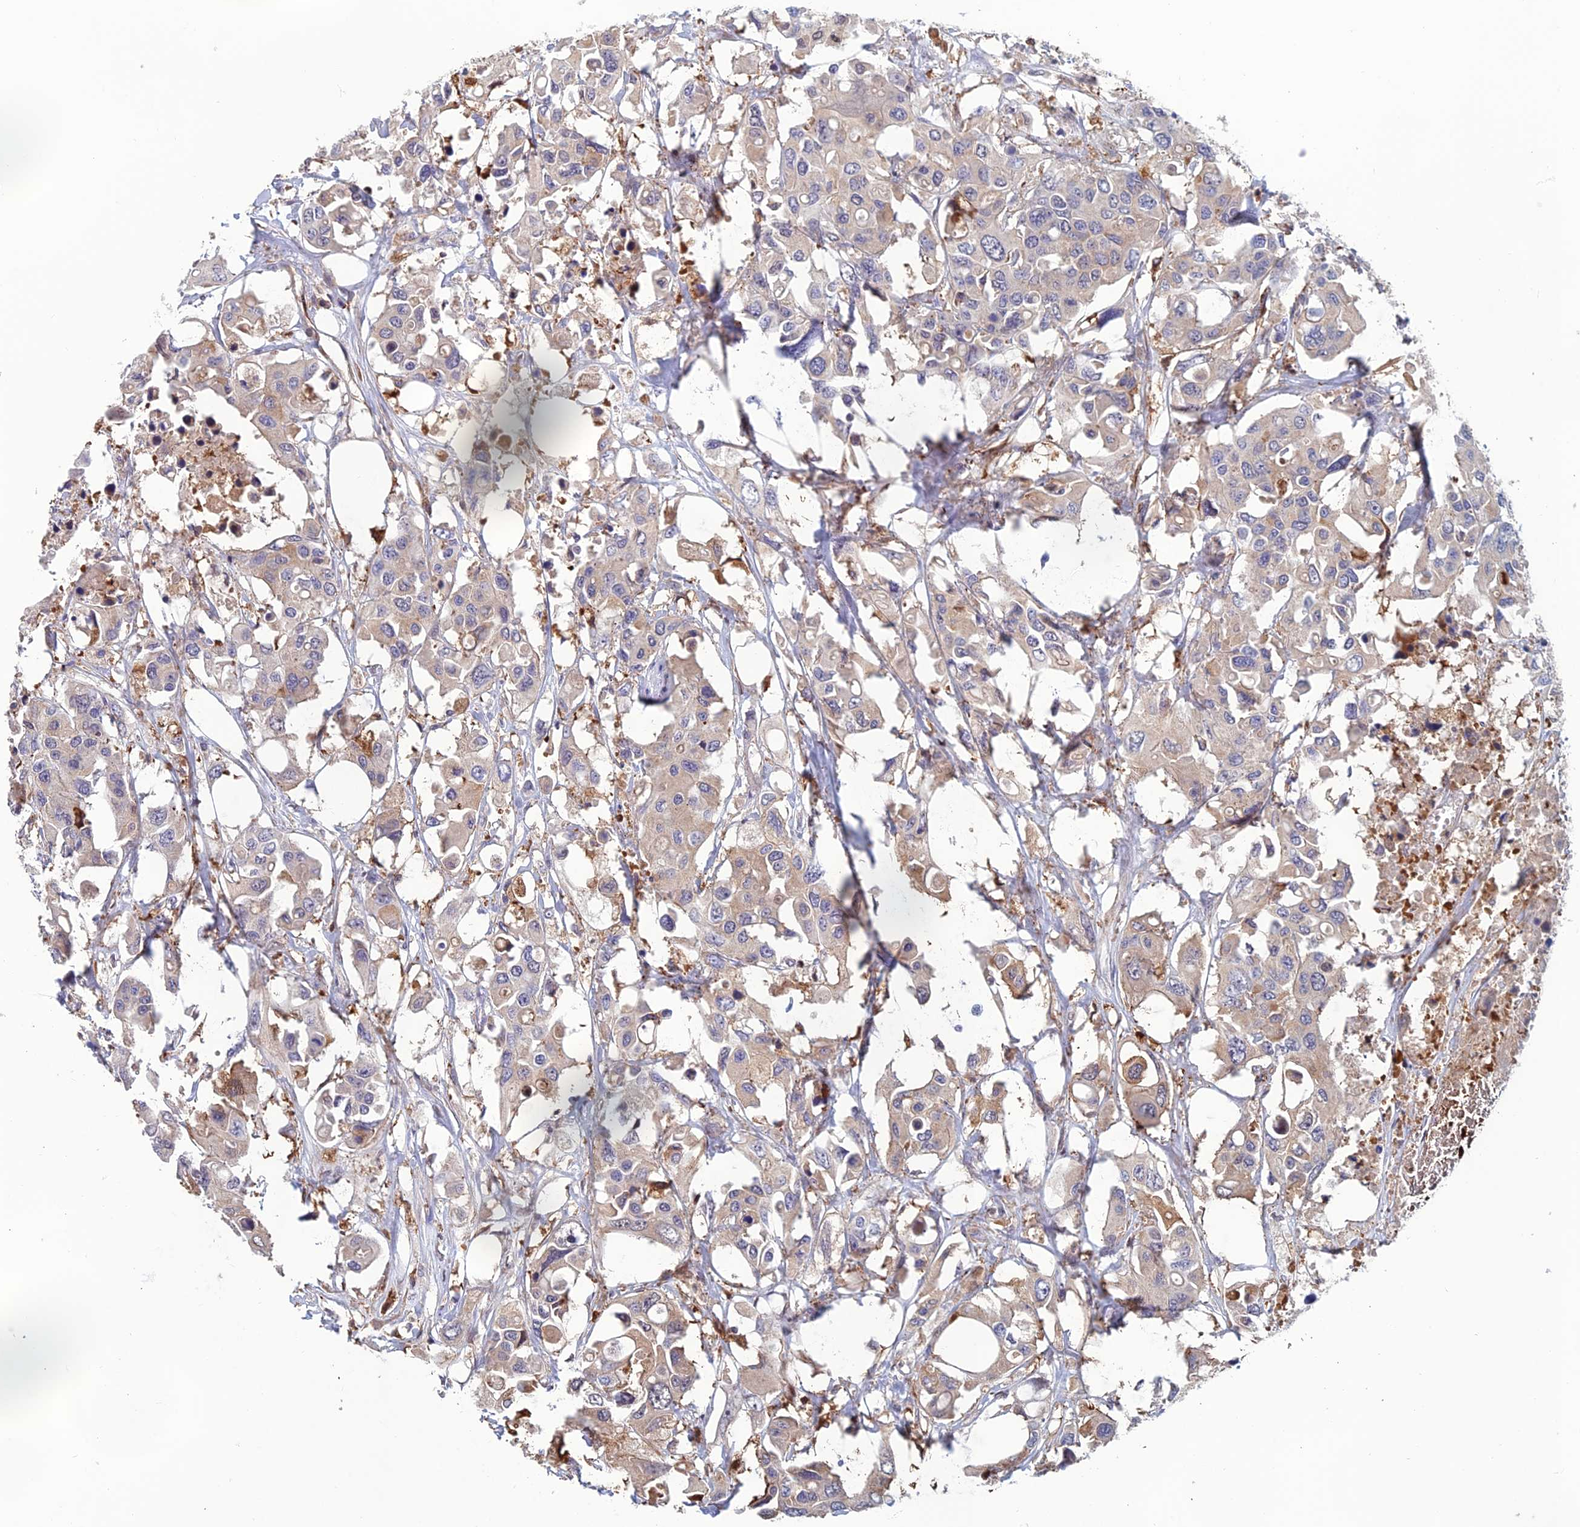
{"staining": {"intensity": "weak", "quantity": "<25%", "location": "cytoplasmic/membranous"}, "tissue": "colorectal cancer", "cell_type": "Tumor cells", "image_type": "cancer", "snomed": [{"axis": "morphology", "description": "Adenocarcinoma, NOS"}, {"axis": "topography", "description": "Colon"}], "caption": "DAB (3,3'-diaminobenzidine) immunohistochemical staining of adenocarcinoma (colorectal) reveals no significant expression in tumor cells.", "gene": "C15orf62", "patient": {"sex": "male", "age": 77}}